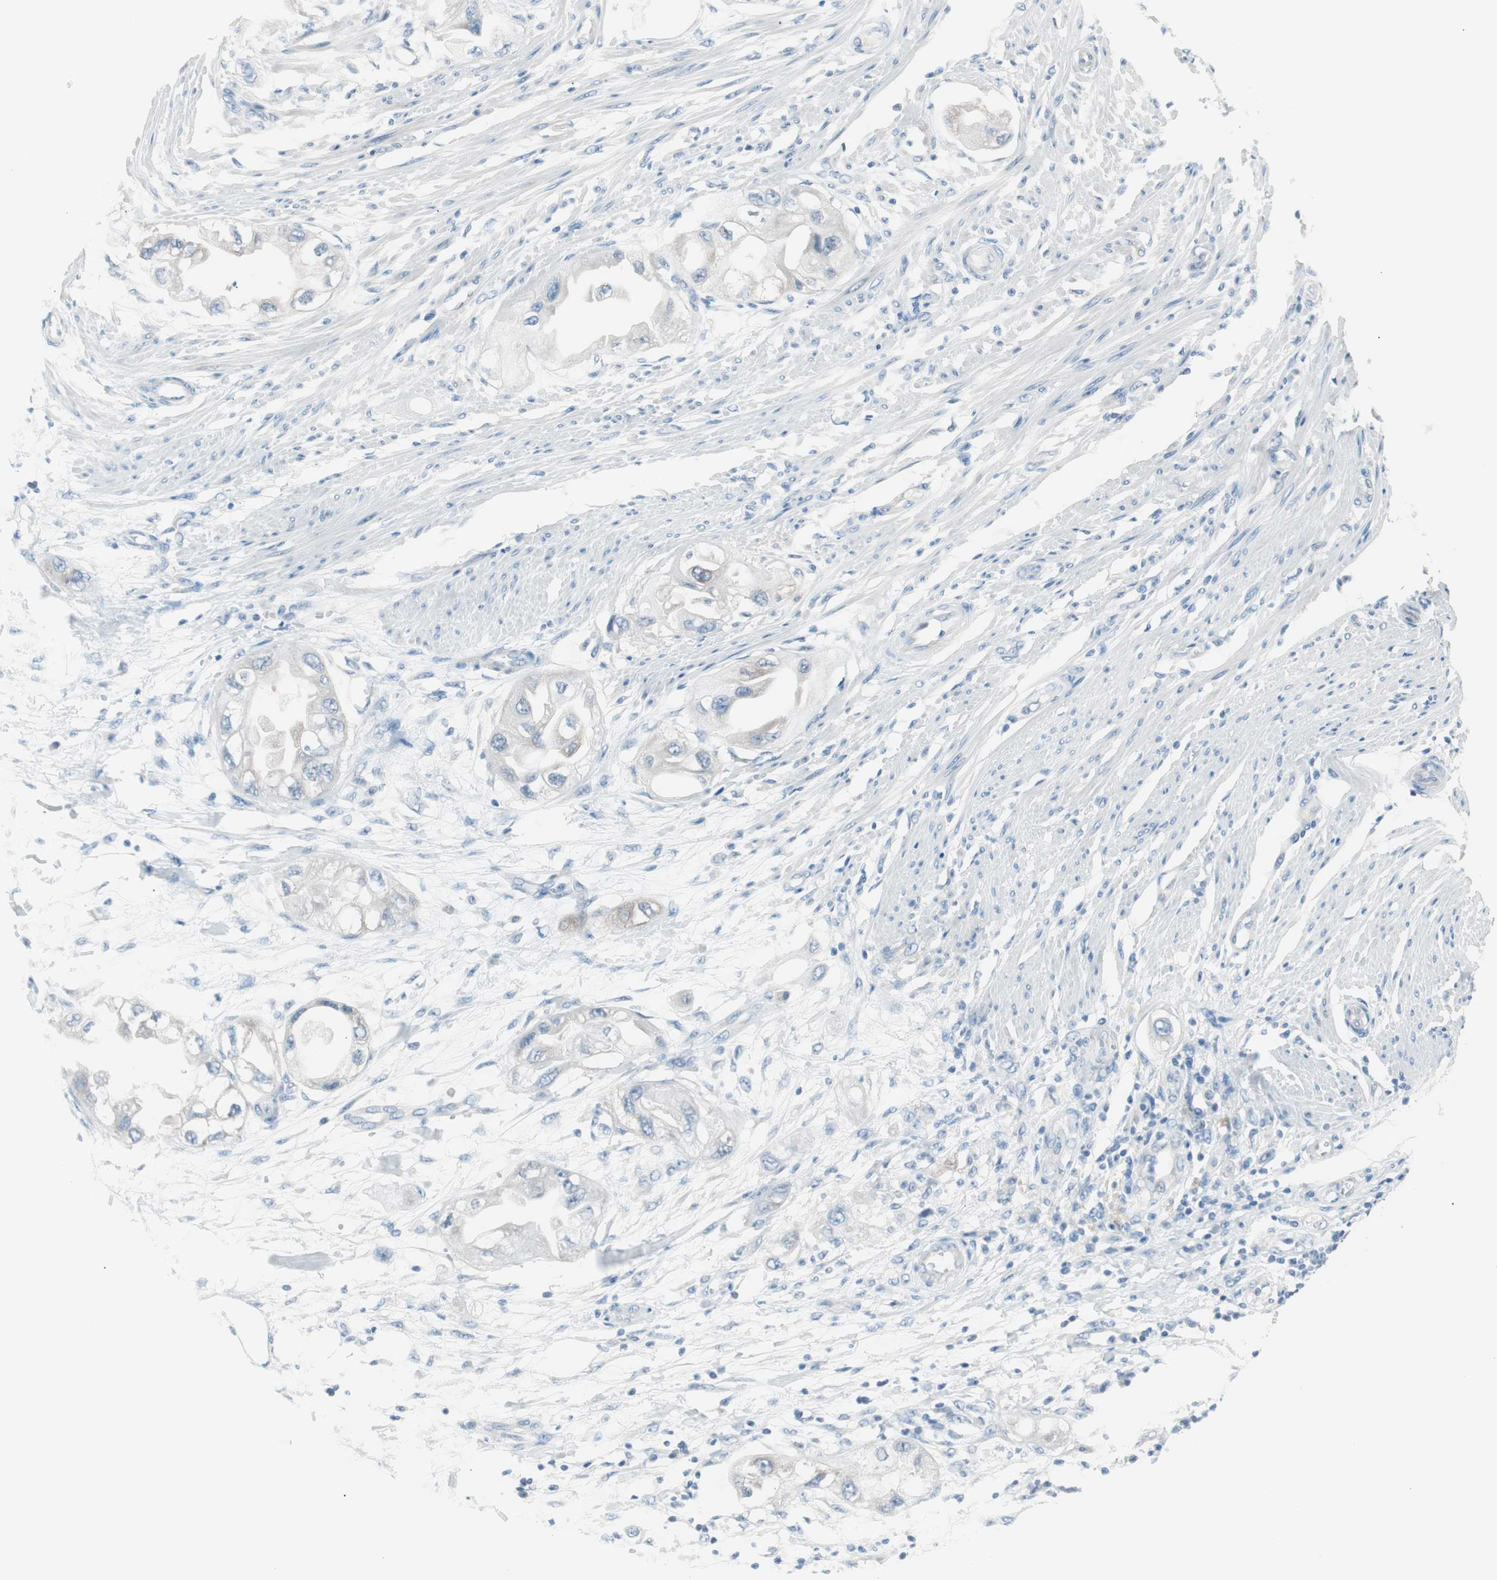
{"staining": {"intensity": "moderate", "quantity": "<25%", "location": "cytoplasmic/membranous"}, "tissue": "endometrial cancer", "cell_type": "Tumor cells", "image_type": "cancer", "snomed": [{"axis": "morphology", "description": "Adenocarcinoma, NOS"}, {"axis": "topography", "description": "Endometrium"}], "caption": "Immunohistochemistry (IHC) of human endometrial cancer shows low levels of moderate cytoplasmic/membranous expression in about <25% of tumor cells.", "gene": "VIL1", "patient": {"sex": "female", "age": 67}}